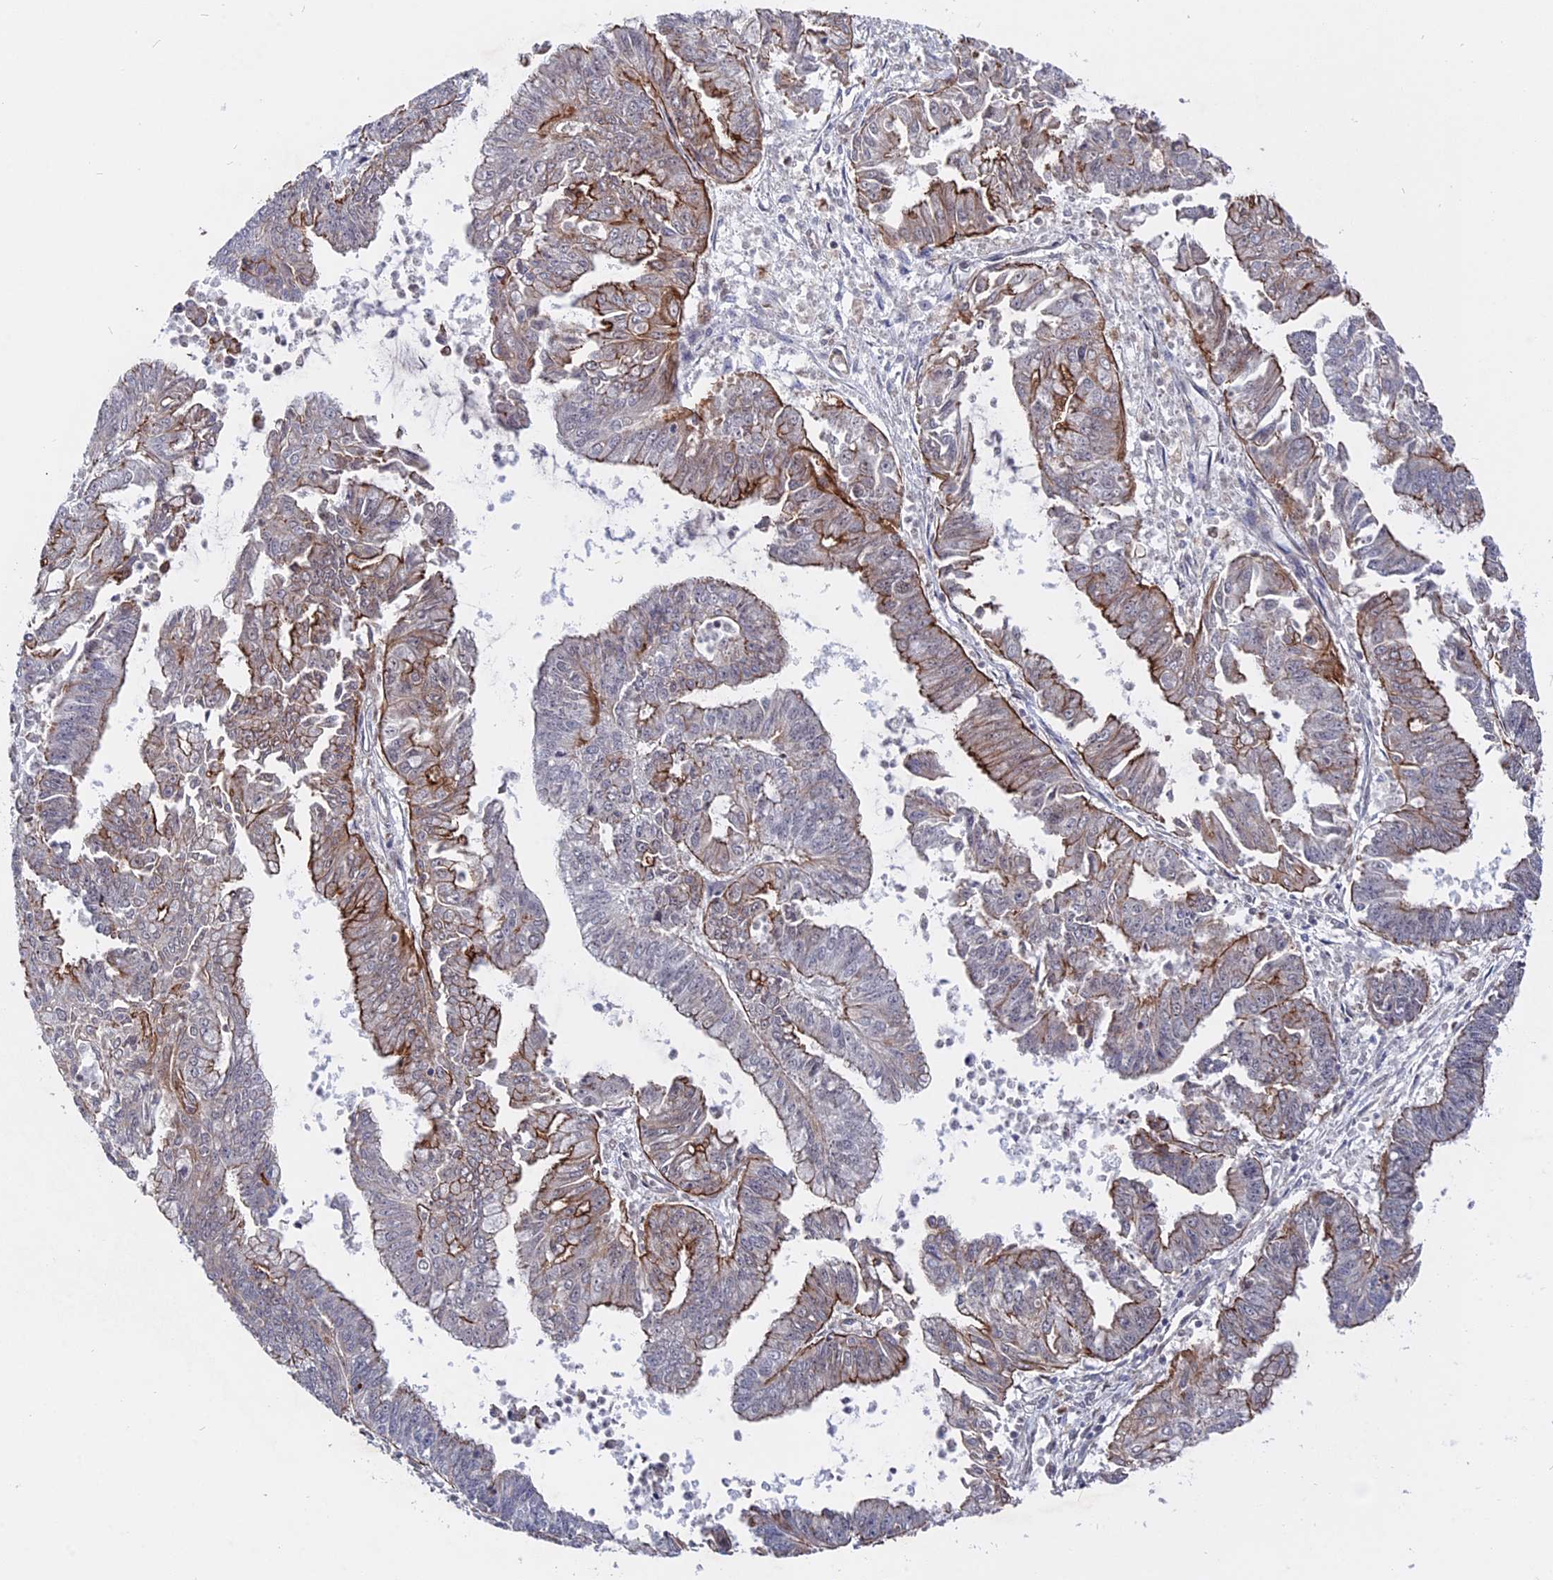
{"staining": {"intensity": "moderate", "quantity": "<25%", "location": "cytoplasmic/membranous"}, "tissue": "endometrial cancer", "cell_type": "Tumor cells", "image_type": "cancer", "snomed": [{"axis": "morphology", "description": "Adenocarcinoma, NOS"}, {"axis": "topography", "description": "Endometrium"}], "caption": "A low amount of moderate cytoplasmic/membranous positivity is appreciated in approximately <25% of tumor cells in endometrial cancer (adenocarcinoma) tissue.", "gene": "NOSIP", "patient": {"sex": "female", "age": 73}}